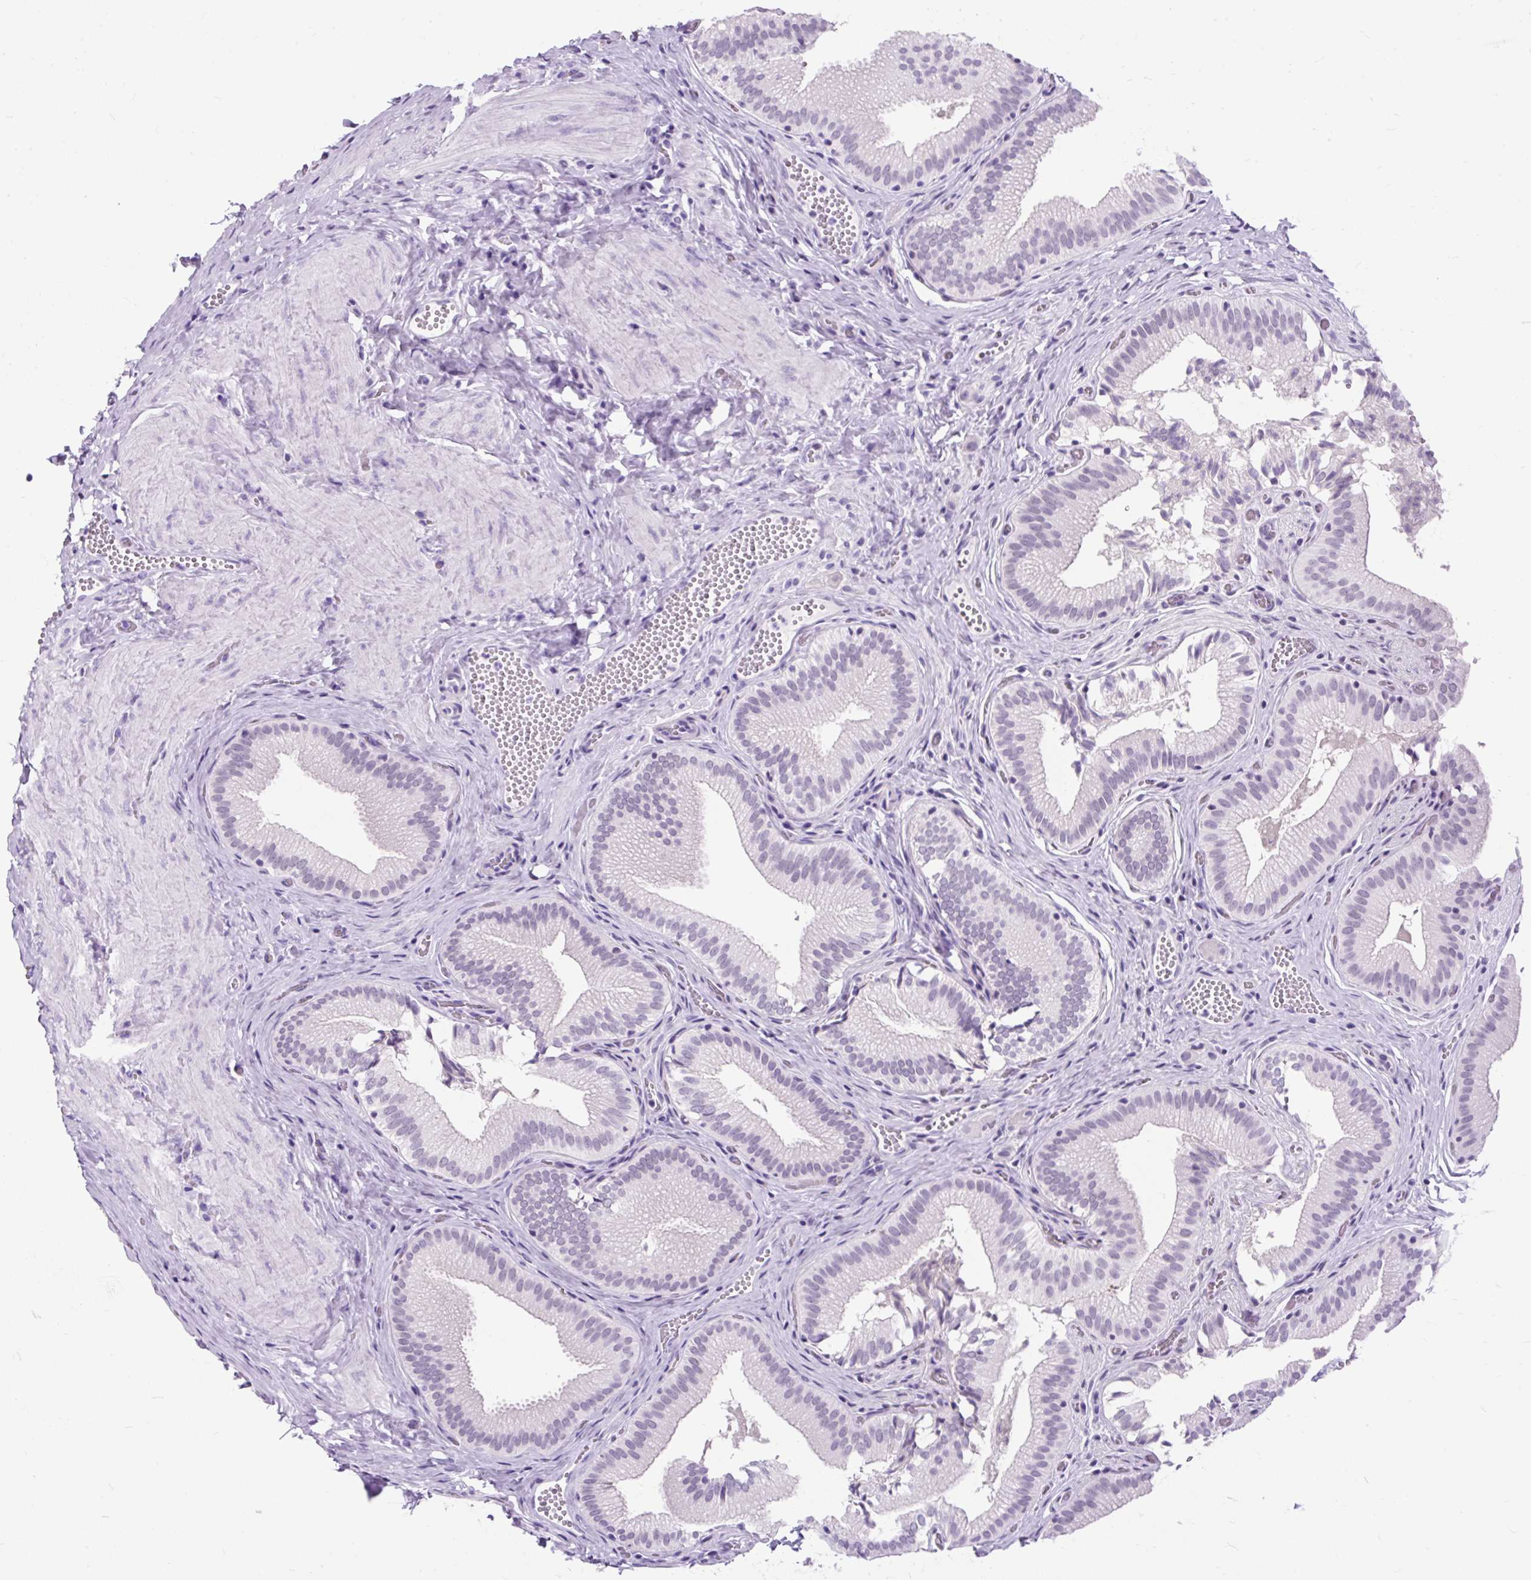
{"staining": {"intensity": "negative", "quantity": "none", "location": "none"}, "tissue": "gallbladder", "cell_type": "Glandular cells", "image_type": "normal", "snomed": [{"axis": "morphology", "description": "Normal tissue, NOS"}, {"axis": "topography", "description": "Gallbladder"}], "caption": "Human gallbladder stained for a protein using IHC shows no positivity in glandular cells.", "gene": "SCGB1A1", "patient": {"sex": "male", "age": 17}}